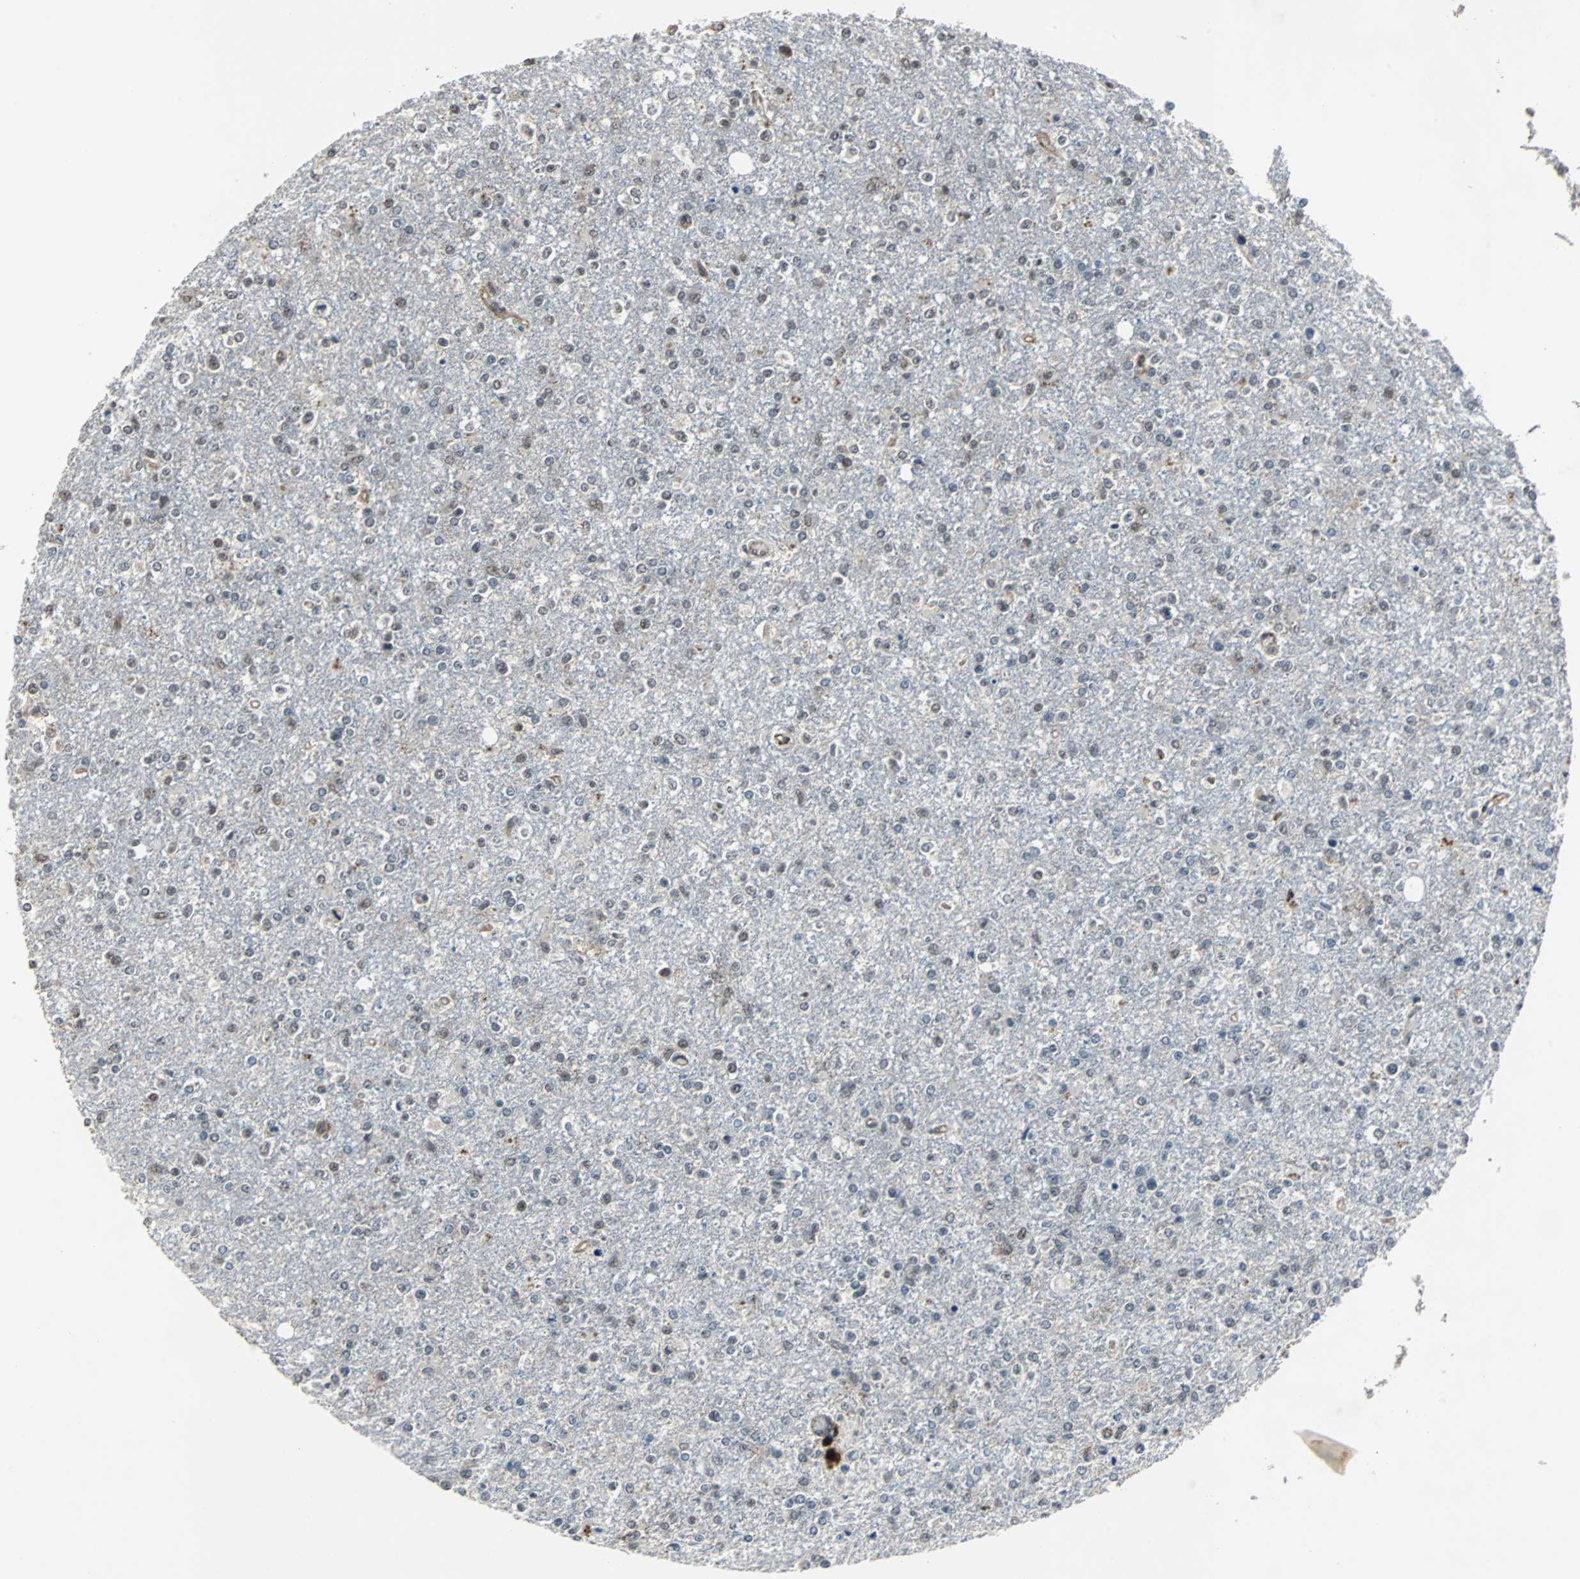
{"staining": {"intensity": "weak", "quantity": "25%-75%", "location": "cytoplasmic/membranous"}, "tissue": "glioma", "cell_type": "Tumor cells", "image_type": "cancer", "snomed": [{"axis": "morphology", "description": "Glioma, malignant, High grade"}, {"axis": "topography", "description": "Cerebral cortex"}], "caption": "Immunohistochemical staining of human malignant glioma (high-grade) reveals weak cytoplasmic/membranous protein staining in approximately 25%-75% of tumor cells.", "gene": "LSR", "patient": {"sex": "male", "age": 76}}